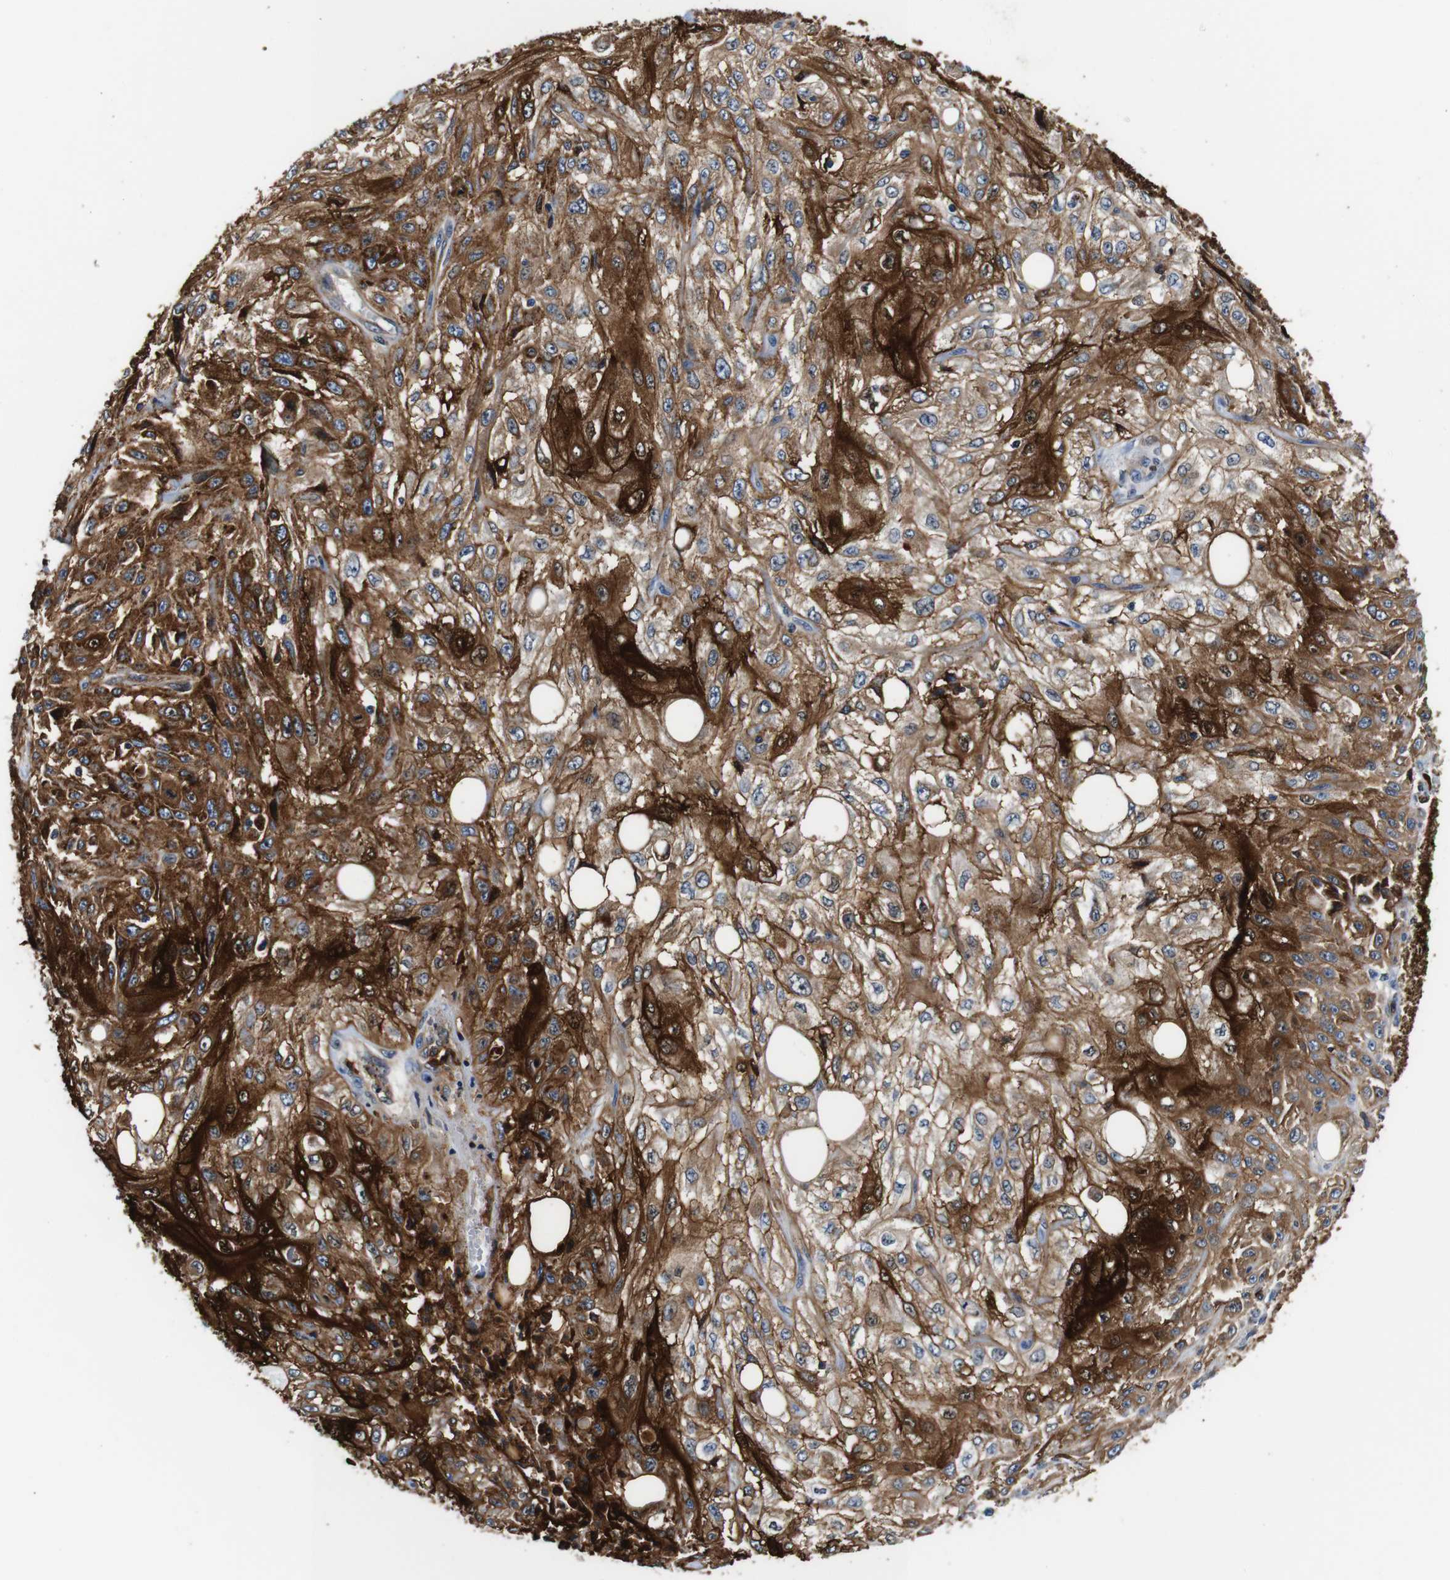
{"staining": {"intensity": "strong", "quantity": ">75%", "location": "cytoplasmic/membranous"}, "tissue": "skin cancer", "cell_type": "Tumor cells", "image_type": "cancer", "snomed": [{"axis": "morphology", "description": "Squamous cell carcinoma, NOS"}, {"axis": "topography", "description": "Skin"}], "caption": "Protein staining shows strong cytoplasmic/membranous expression in about >75% of tumor cells in skin squamous cell carcinoma.", "gene": "ANXA1", "patient": {"sex": "male", "age": 75}}